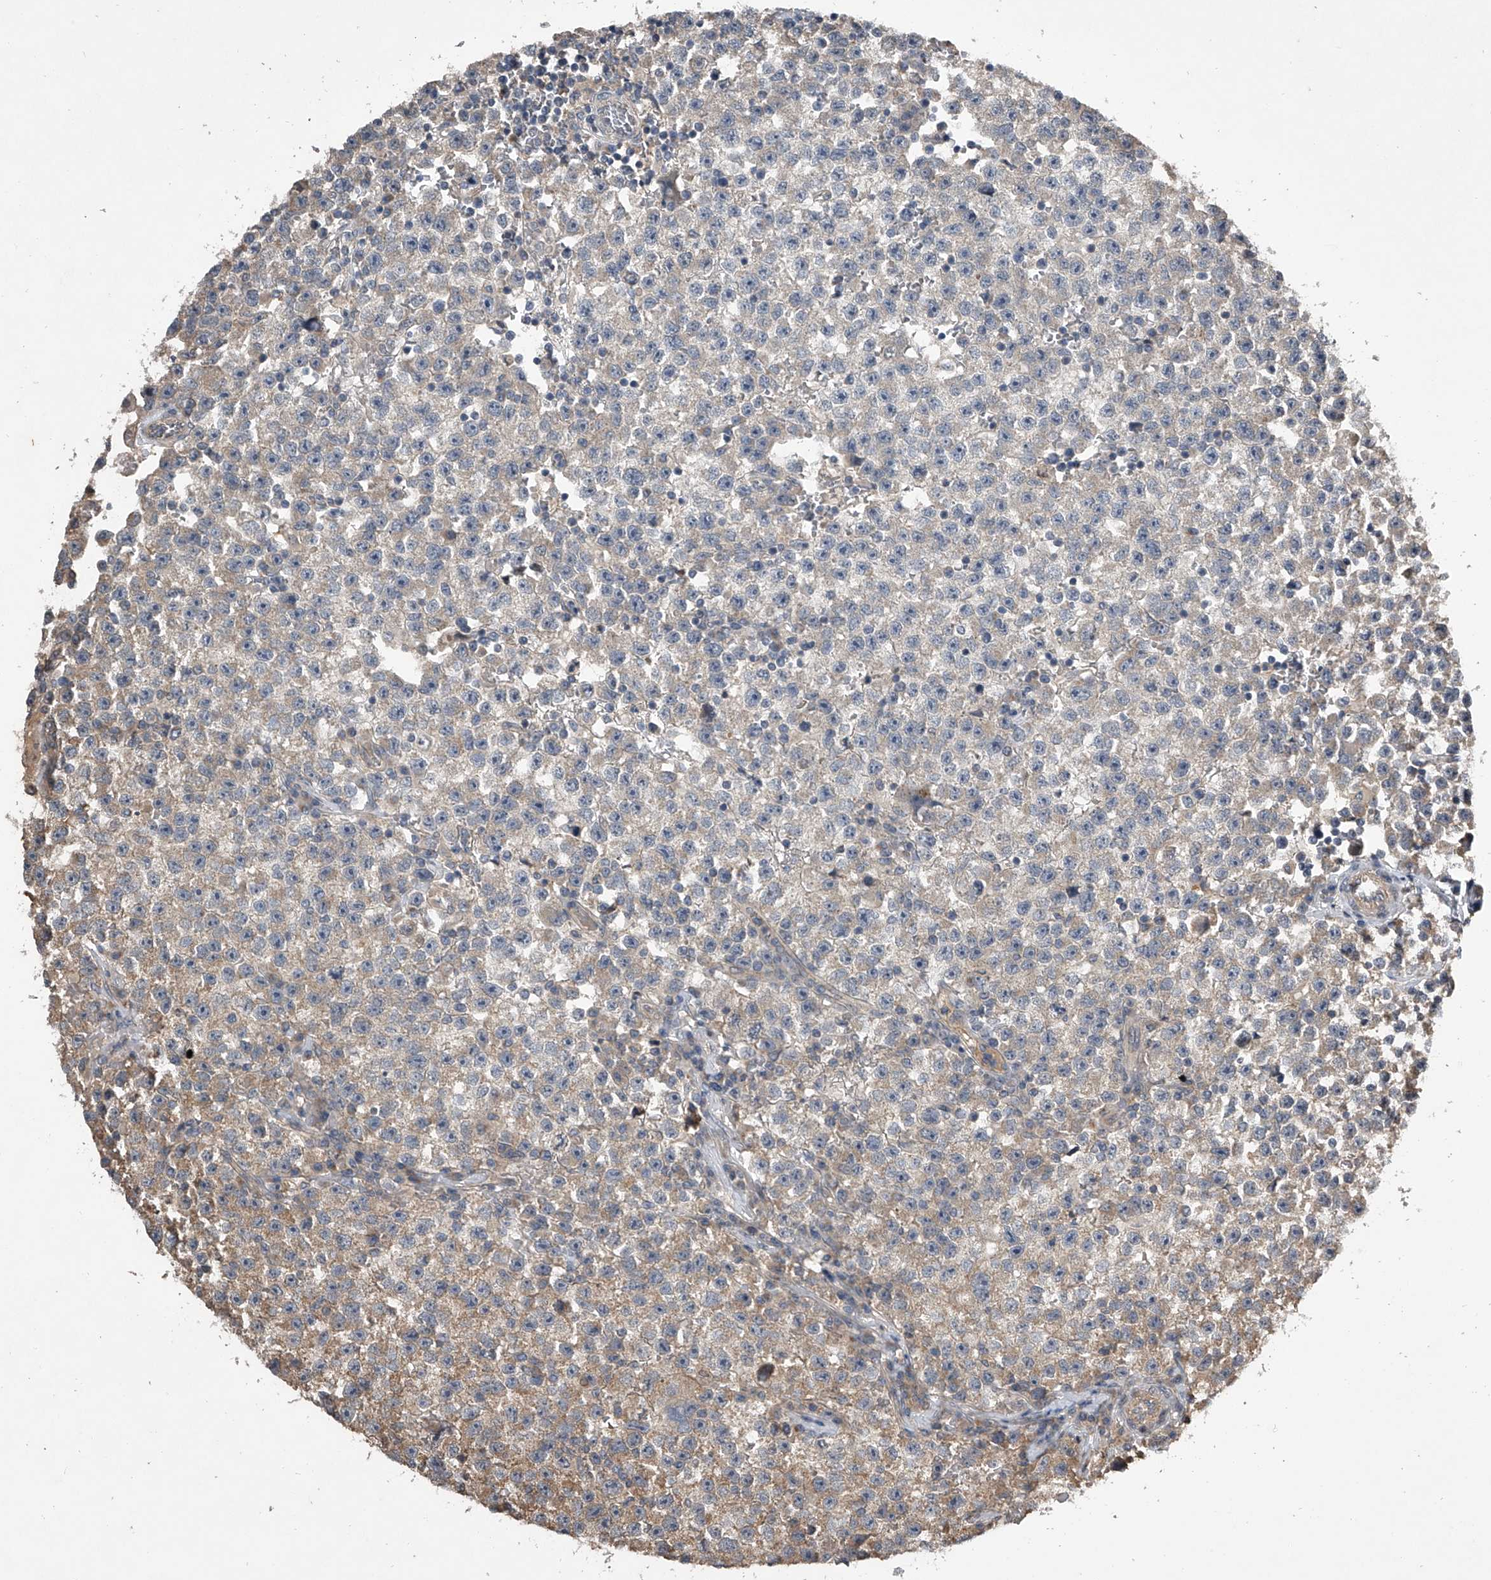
{"staining": {"intensity": "moderate", "quantity": "<25%", "location": "cytoplasmic/membranous"}, "tissue": "testis cancer", "cell_type": "Tumor cells", "image_type": "cancer", "snomed": [{"axis": "morphology", "description": "Seminoma, NOS"}, {"axis": "topography", "description": "Testis"}], "caption": "IHC of human testis seminoma shows low levels of moderate cytoplasmic/membranous staining in about <25% of tumor cells. (Stains: DAB in brown, nuclei in blue, Microscopy: brightfield microscopy at high magnification).", "gene": "NFS1", "patient": {"sex": "male", "age": 22}}